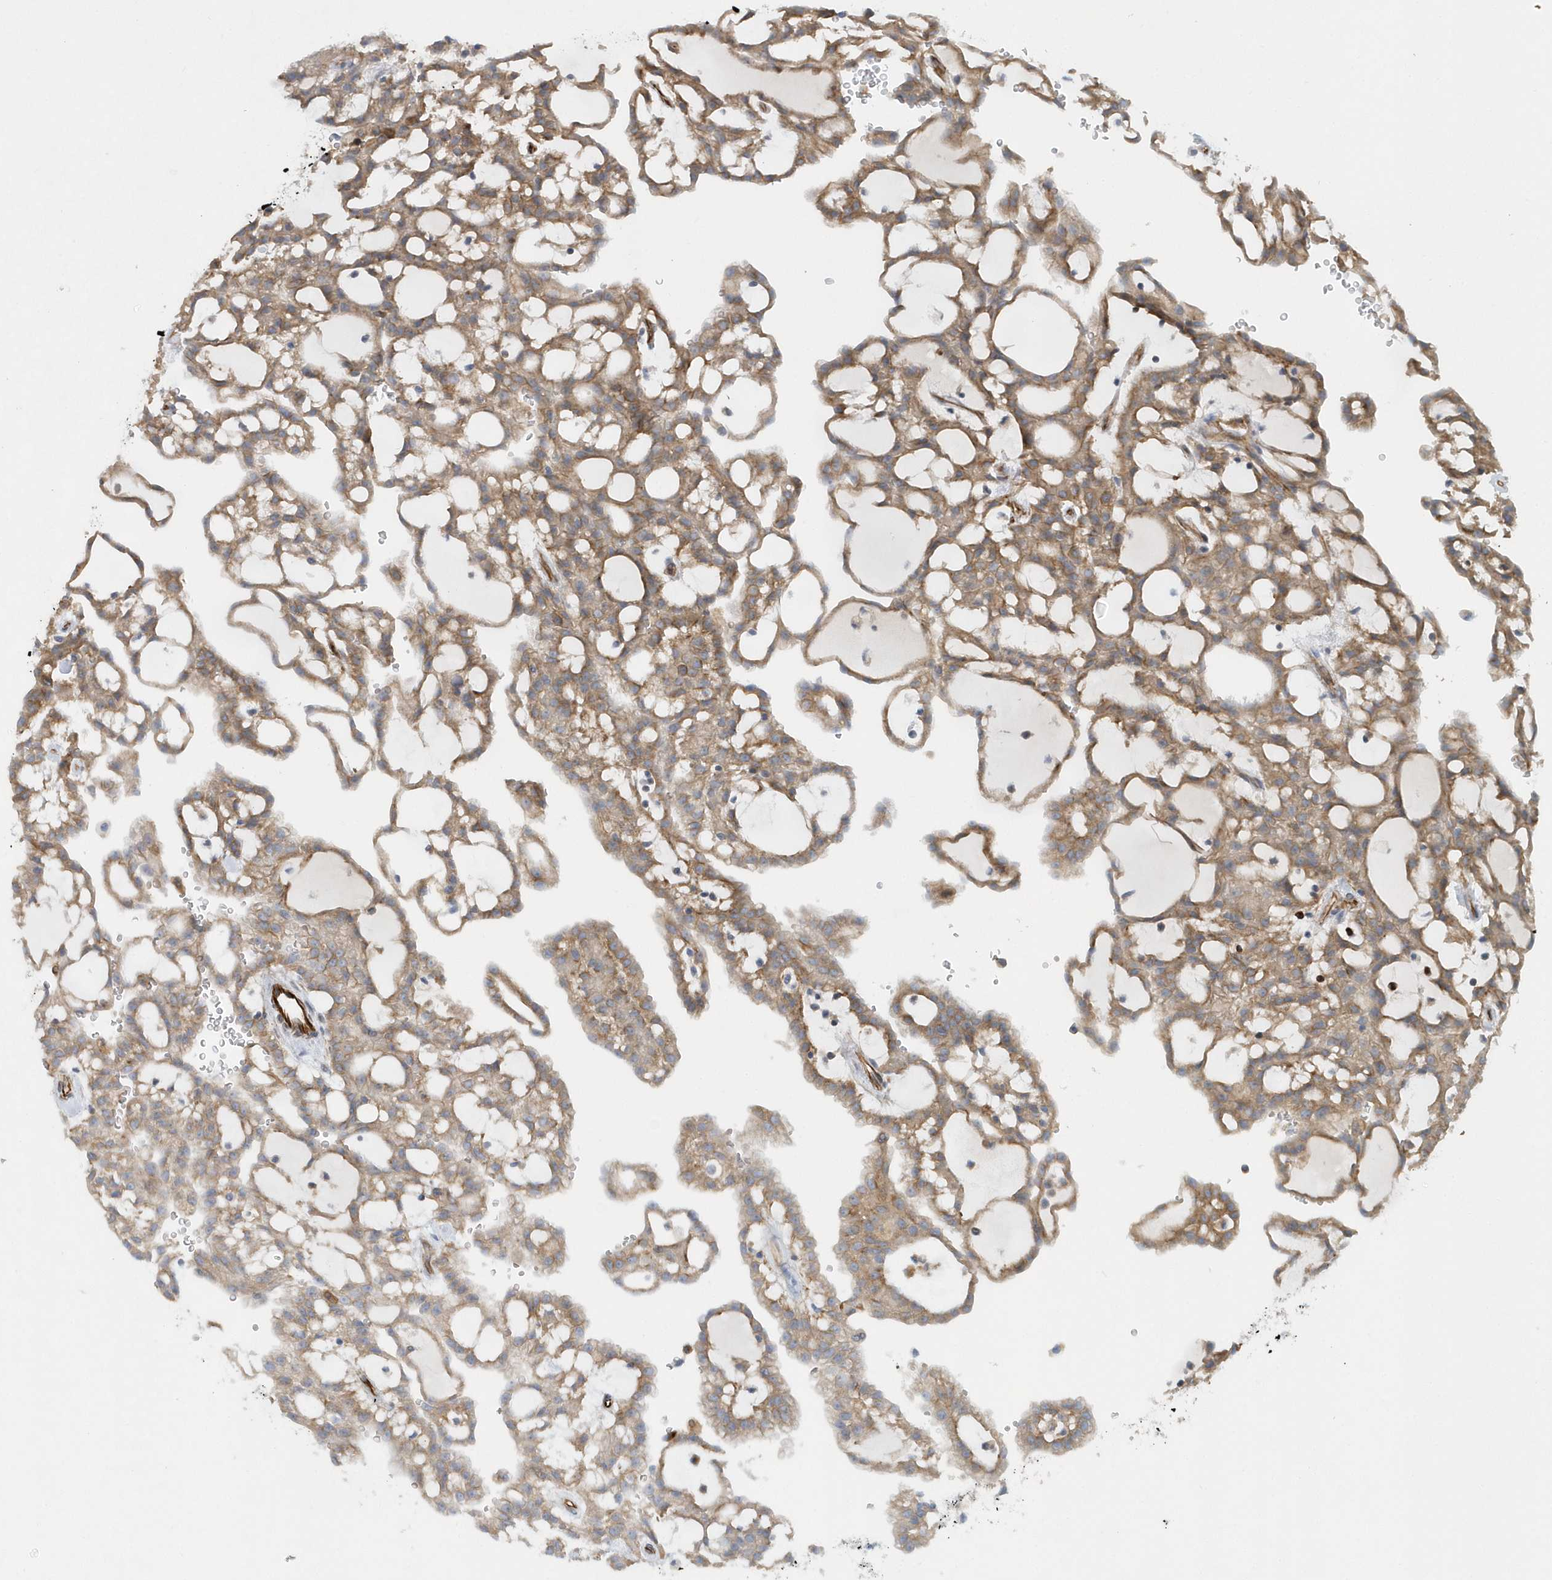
{"staining": {"intensity": "moderate", "quantity": ">75%", "location": "cytoplasmic/membranous"}, "tissue": "renal cancer", "cell_type": "Tumor cells", "image_type": "cancer", "snomed": [{"axis": "morphology", "description": "Adenocarcinoma, NOS"}, {"axis": "topography", "description": "Kidney"}], "caption": "Renal cancer (adenocarcinoma) stained with a protein marker exhibits moderate staining in tumor cells.", "gene": "RAB17", "patient": {"sex": "male", "age": 63}}